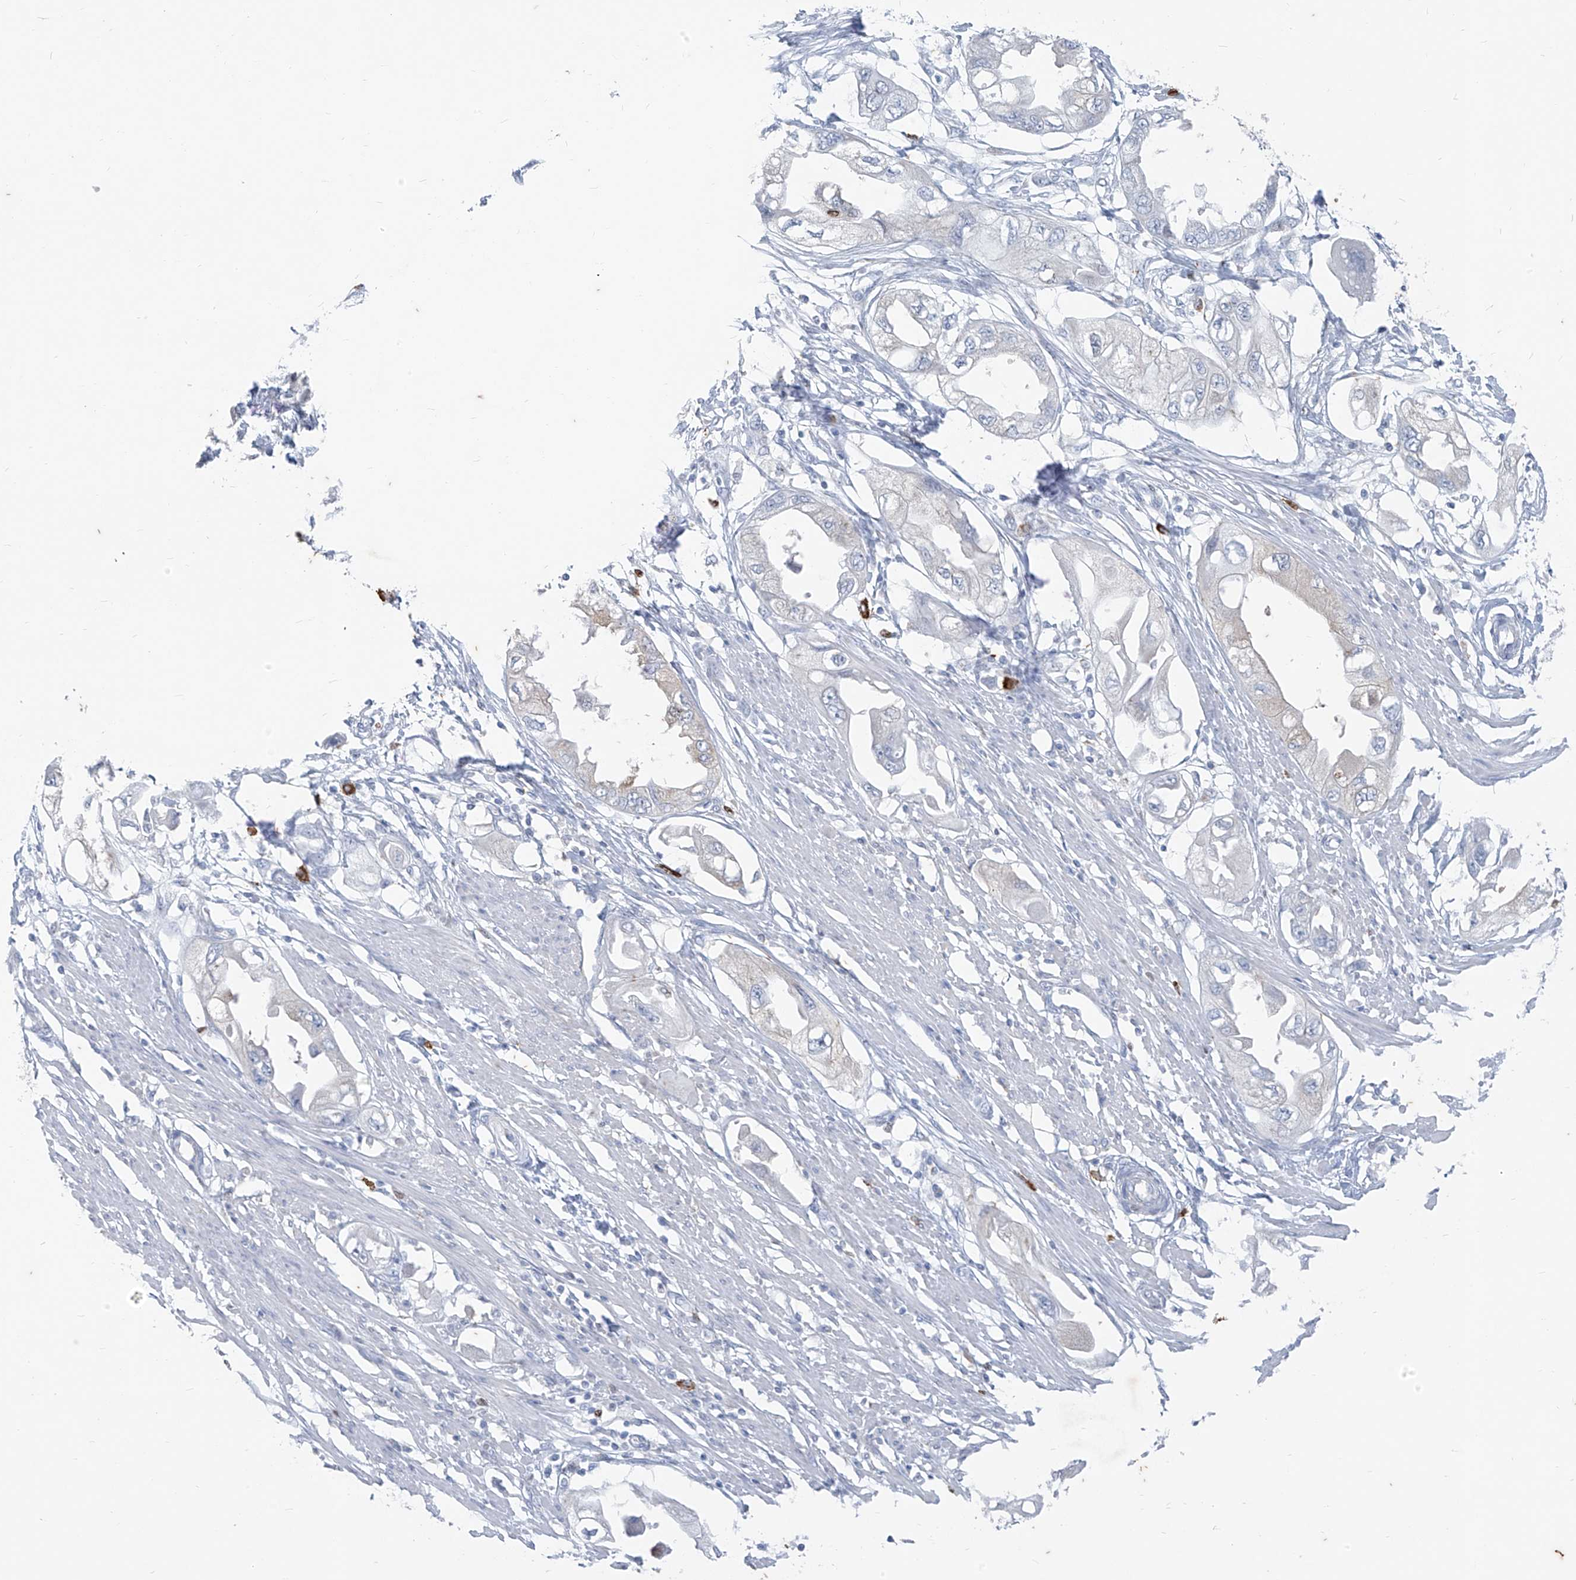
{"staining": {"intensity": "negative", "quantity": "none", "location": "none"}, "tissue": "endometrial cancer", "cell_type": "Tumor cells", "image_type": "cancer", "snomed": [{"axis": "morphology", "description": "Adenocarcinoma, NOS"}, {"axis": "topography", "description": "Endometrium"}], "caption": "Tumor cells are negative for brown protein staining in endometrial cancer (adenocarcinoma).", "gene": "CX3CR1", "patient": {"sex": "female", "age": 67}}